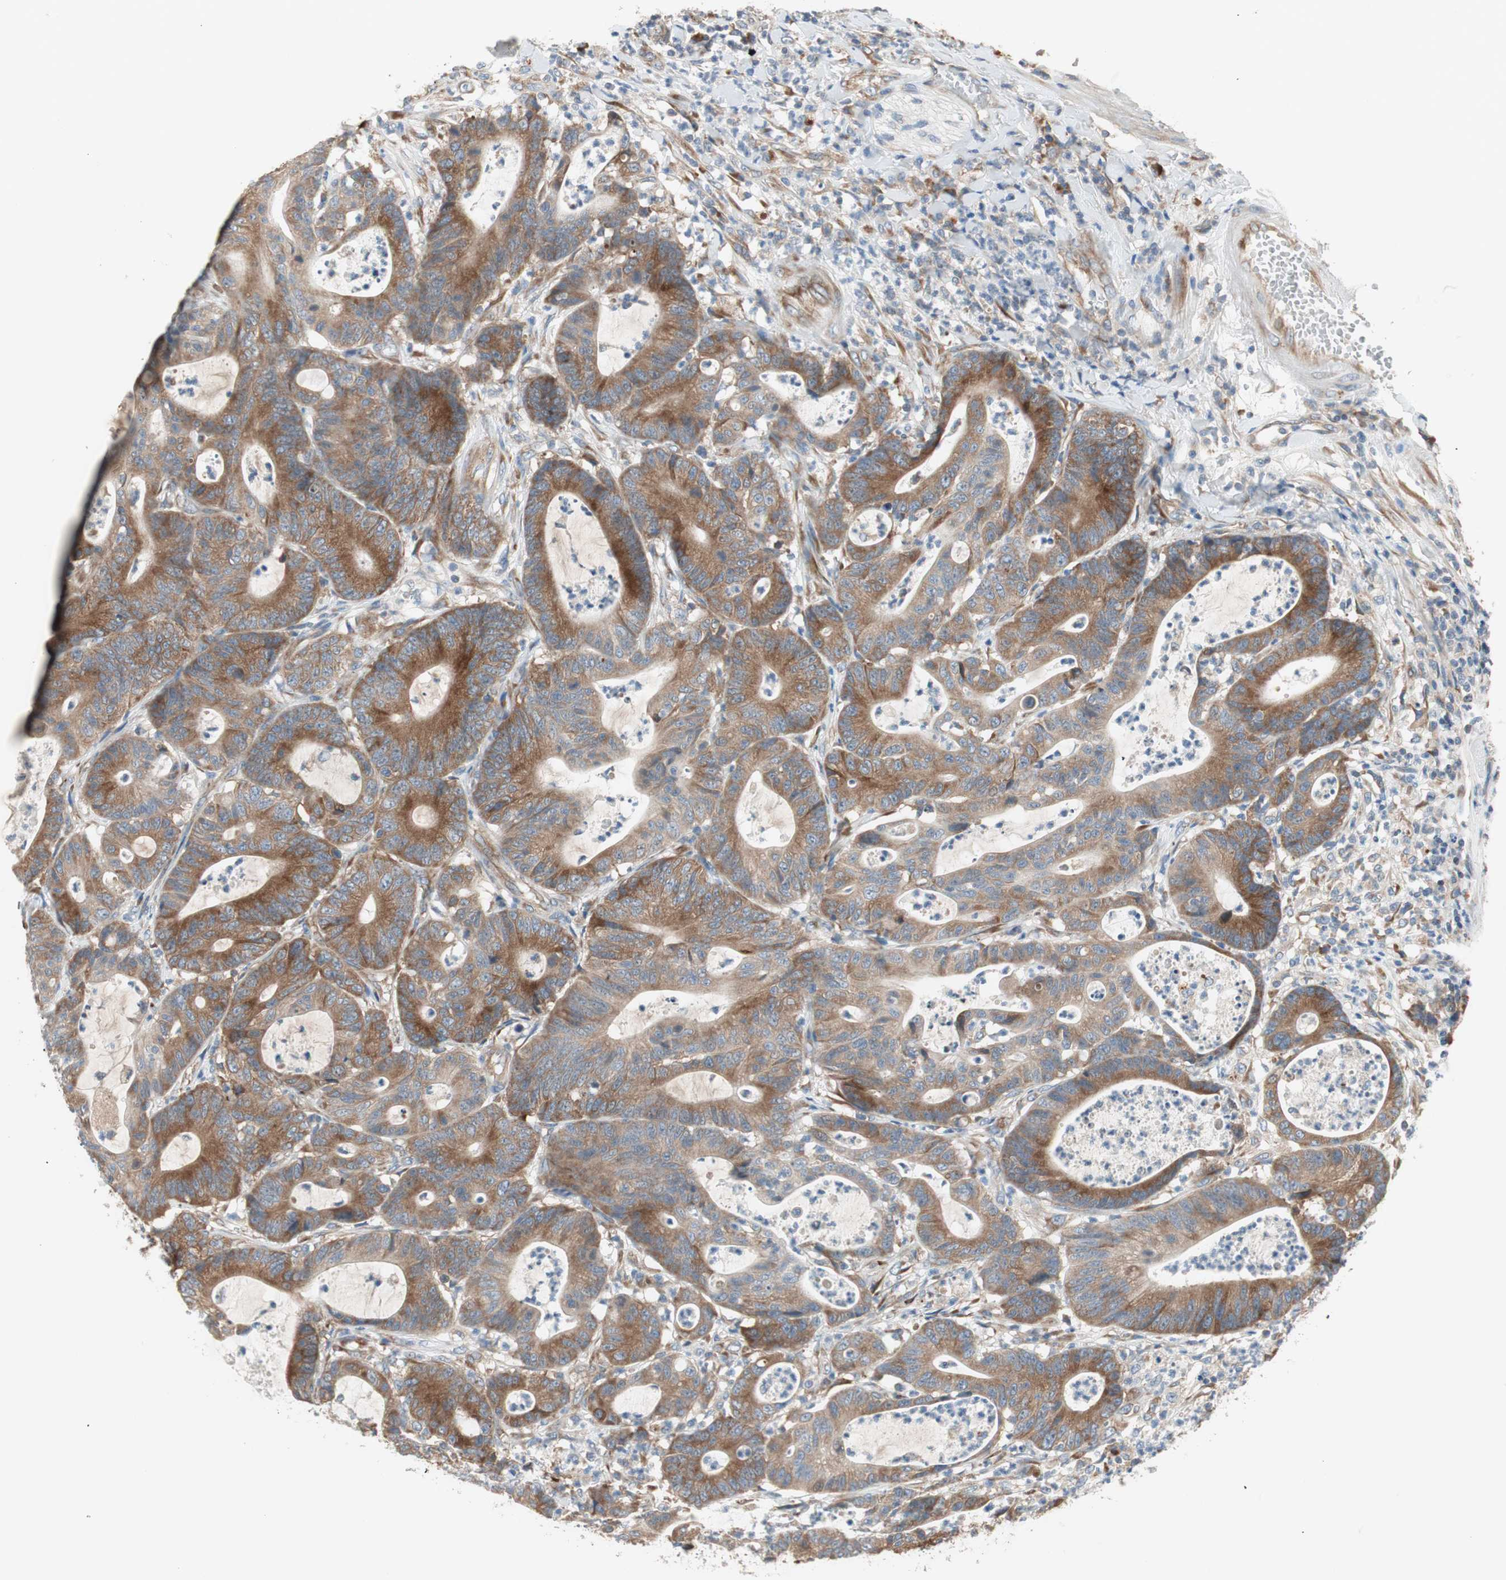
{"staining": {"intensity": "moderate", "quantity": ">75%", "location": "cytoplasmic/membranous"}, "tissue": "colorectal cancer", "cell_type": "Tumor cells", "image_type": "cancer", "snomed": [{"axis": "morphology", "description": "Adenocarcinoma, NOS"}, {"axis": "topography", "description": "Colon"}], "caption": "Human colorectal cancer (adenocarcinoma) stained for a protein (brown) exhibits moderate cytoplasmic/membranous positive expression in approximately >75% of tumor cells.", "gene": "RPL23", "patient": {"sex": "female", "age": 84}}